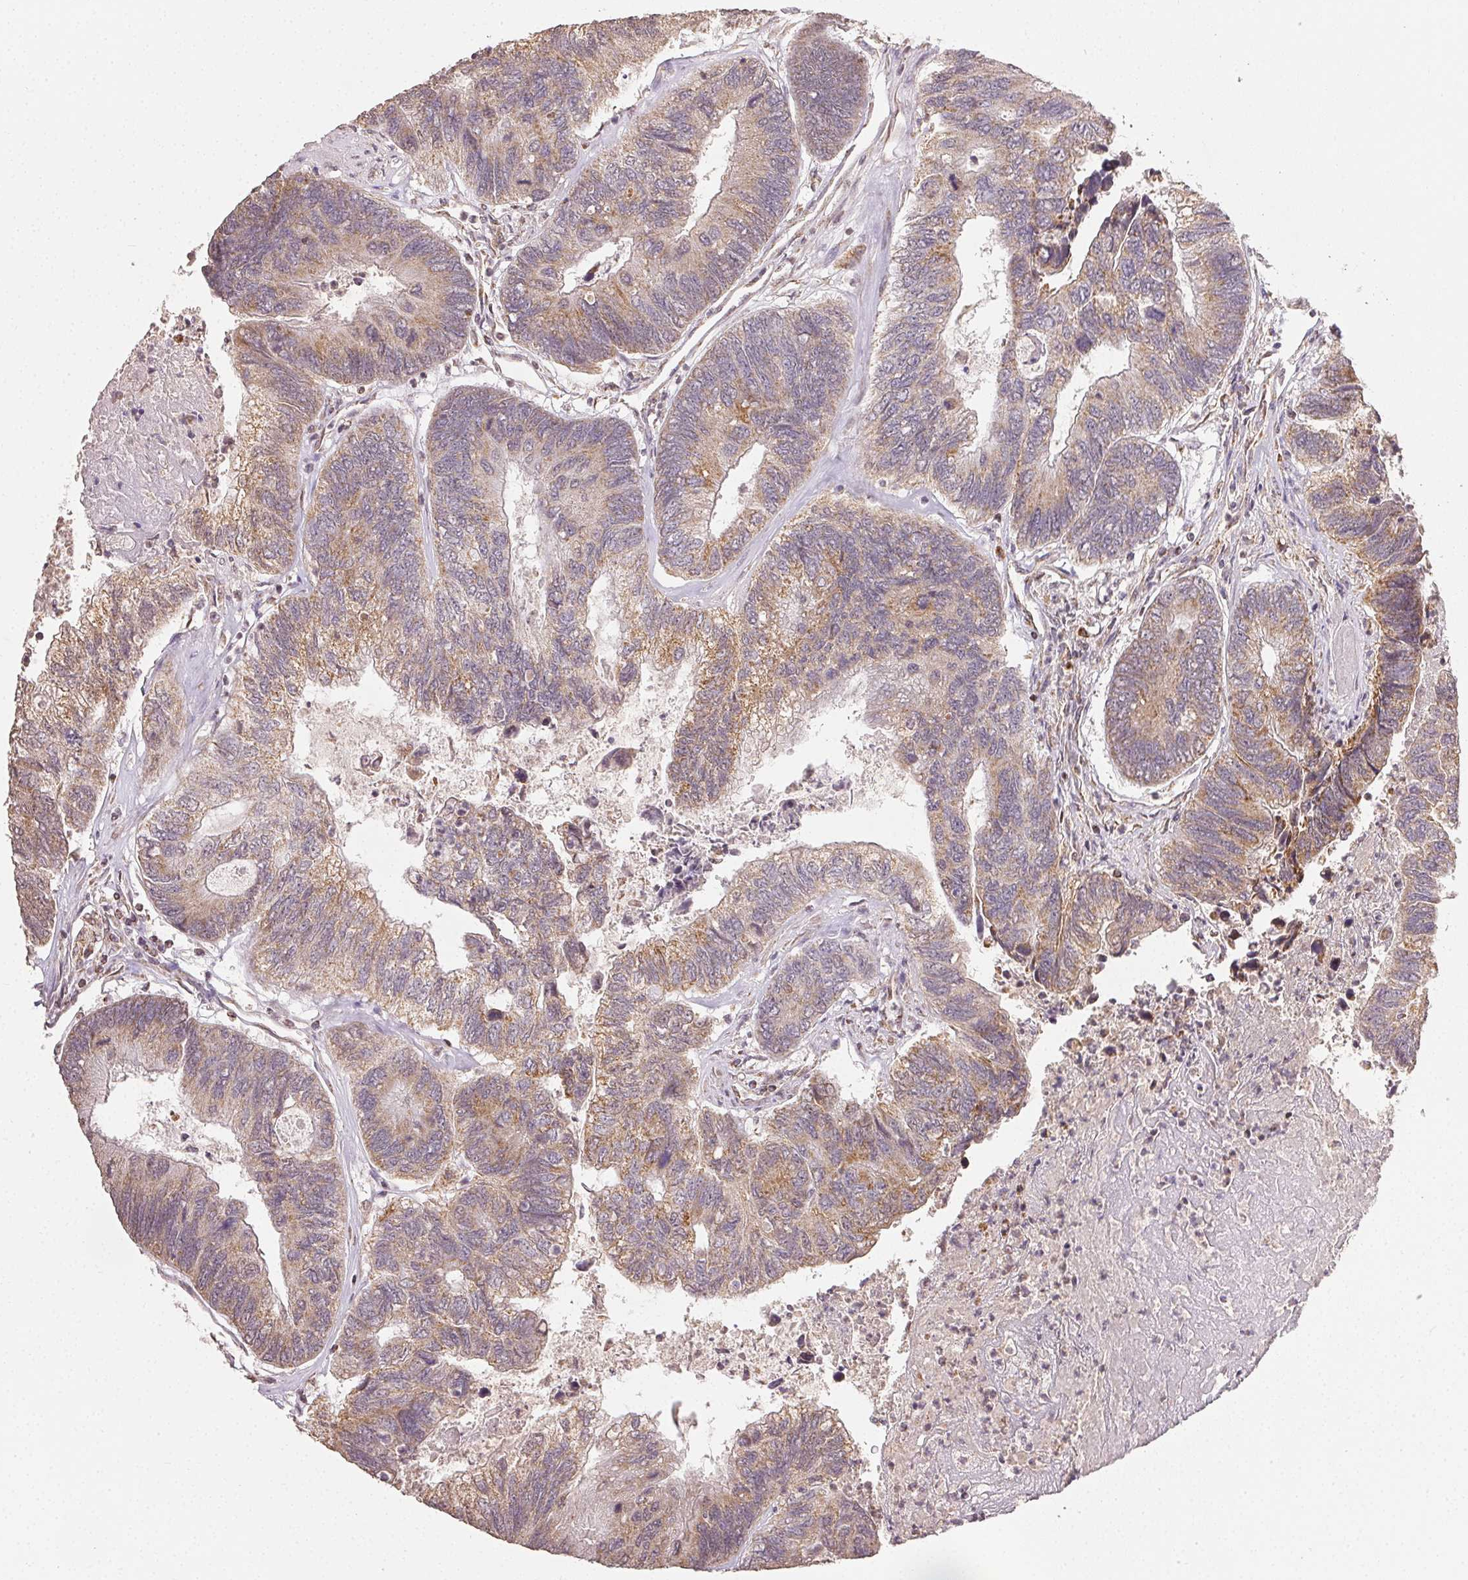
{"staining": {"intensity": "weak", "quantity": ">75%", "location": "cytoplasmic/membranous"}, "tissue": "colorectal cancer", "cell_type": "Tumor cells", "image_type": "cancer", "snomed": [{"axis": "morphology", "description": "Adenocarcinoma, NOS"}, {"axis": "topography", "description": "Colon"}], "caption": "Human adenocarcinoma (colorectal) stained with a brown dye reveals weak cytoplasmic/membranous positive positivity in about >75% of tumor cells.", "gene": "CLASP1", "patient": {"sex": "female", "age": 67}}